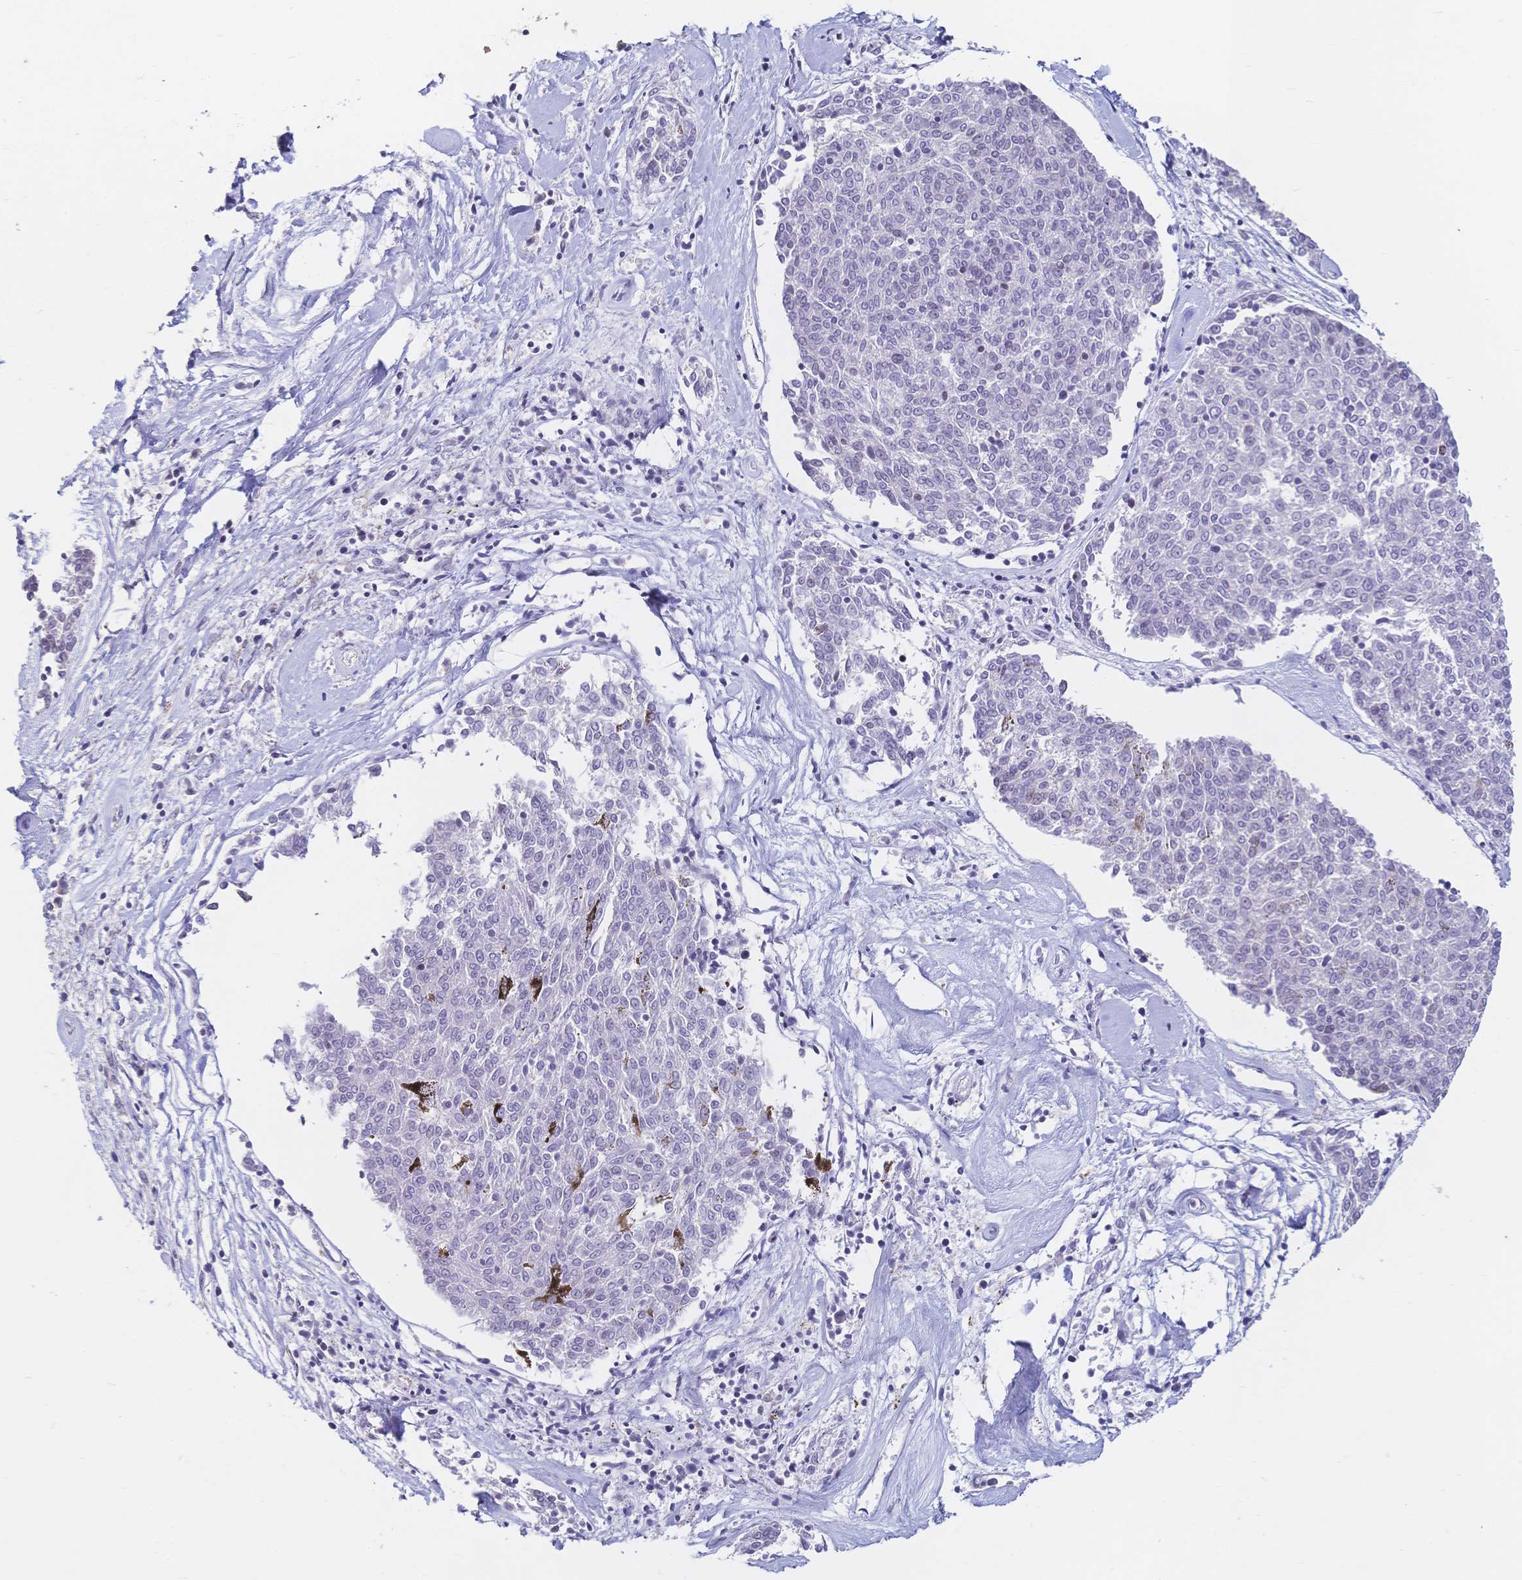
{"staining": {"intensity": "negative", "quantity": "none", "location": "none"}, "tissue": "melanoma", "cell_type": "Tumor cells", "image_type": "cancer", "snomed": [{"axis": "morphology", "description": "Malignant melanoma, NOS"}, {"axis": "topography", "description": "Skin"}], "caption": "Immunohistochemical staining of melanoma displays no significant positivity in tumor cells.", "gene": "CR2", "patient": {"sex": "female", "age": 72}}